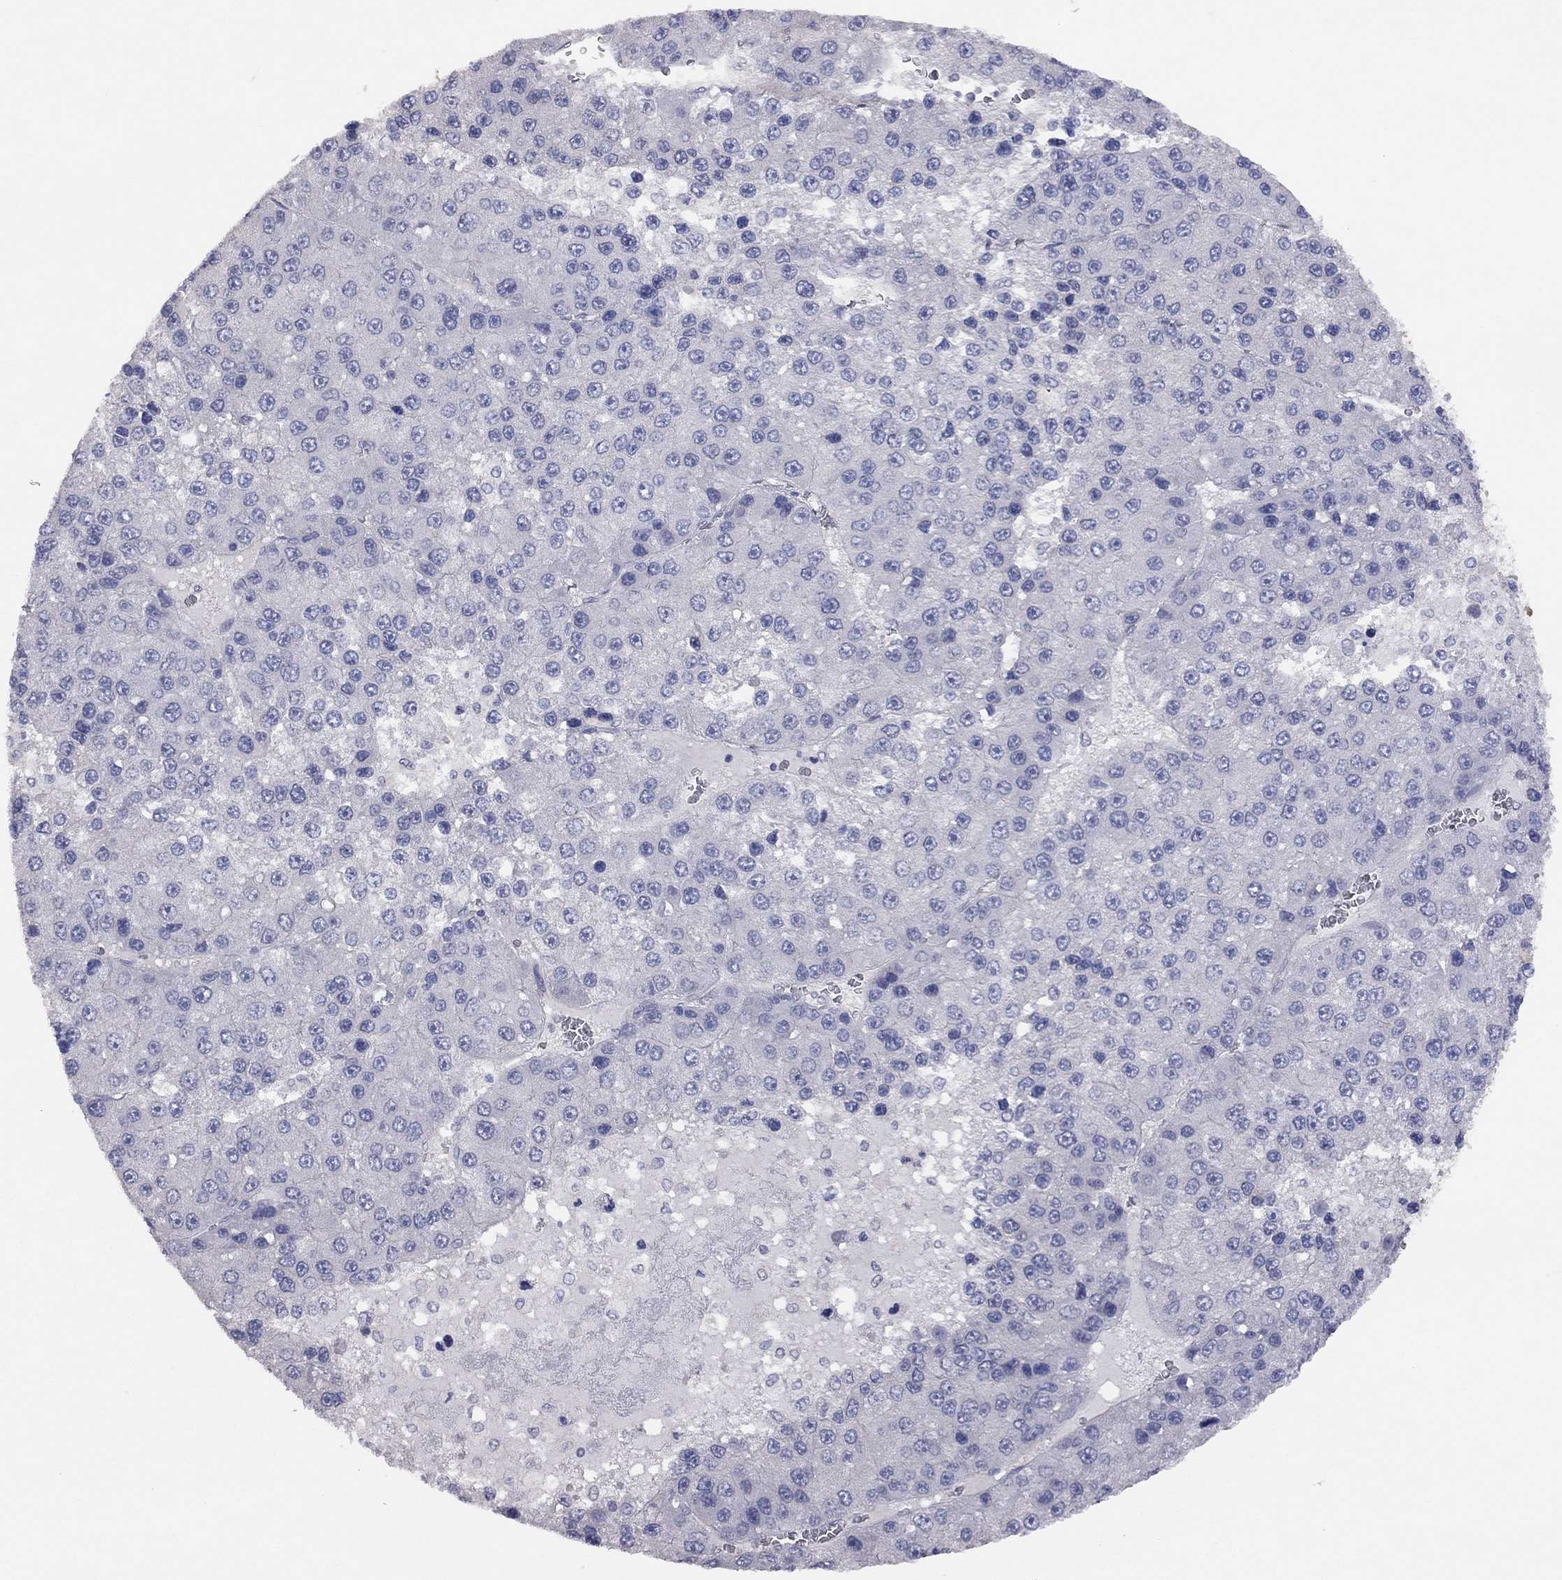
{"staining": {"intensity": "negative", "quantity": "none", "location": "none"}, "tissue": "liver cancer", "cell_type": "Tumor cells", "image_type": "cancer", "snomed": [{"axis": "morphology", "description": "Carcinoma, Hepatocellular, NOS"}, {"axis": "topography", "description": "Liver"}], "caption": "An image of liver hepatocellular carcinoma stained for a protein displays no brown staining in tumor cells.", "gene": "KCNB1", "patient": {"sex": "female", "age": 73}}